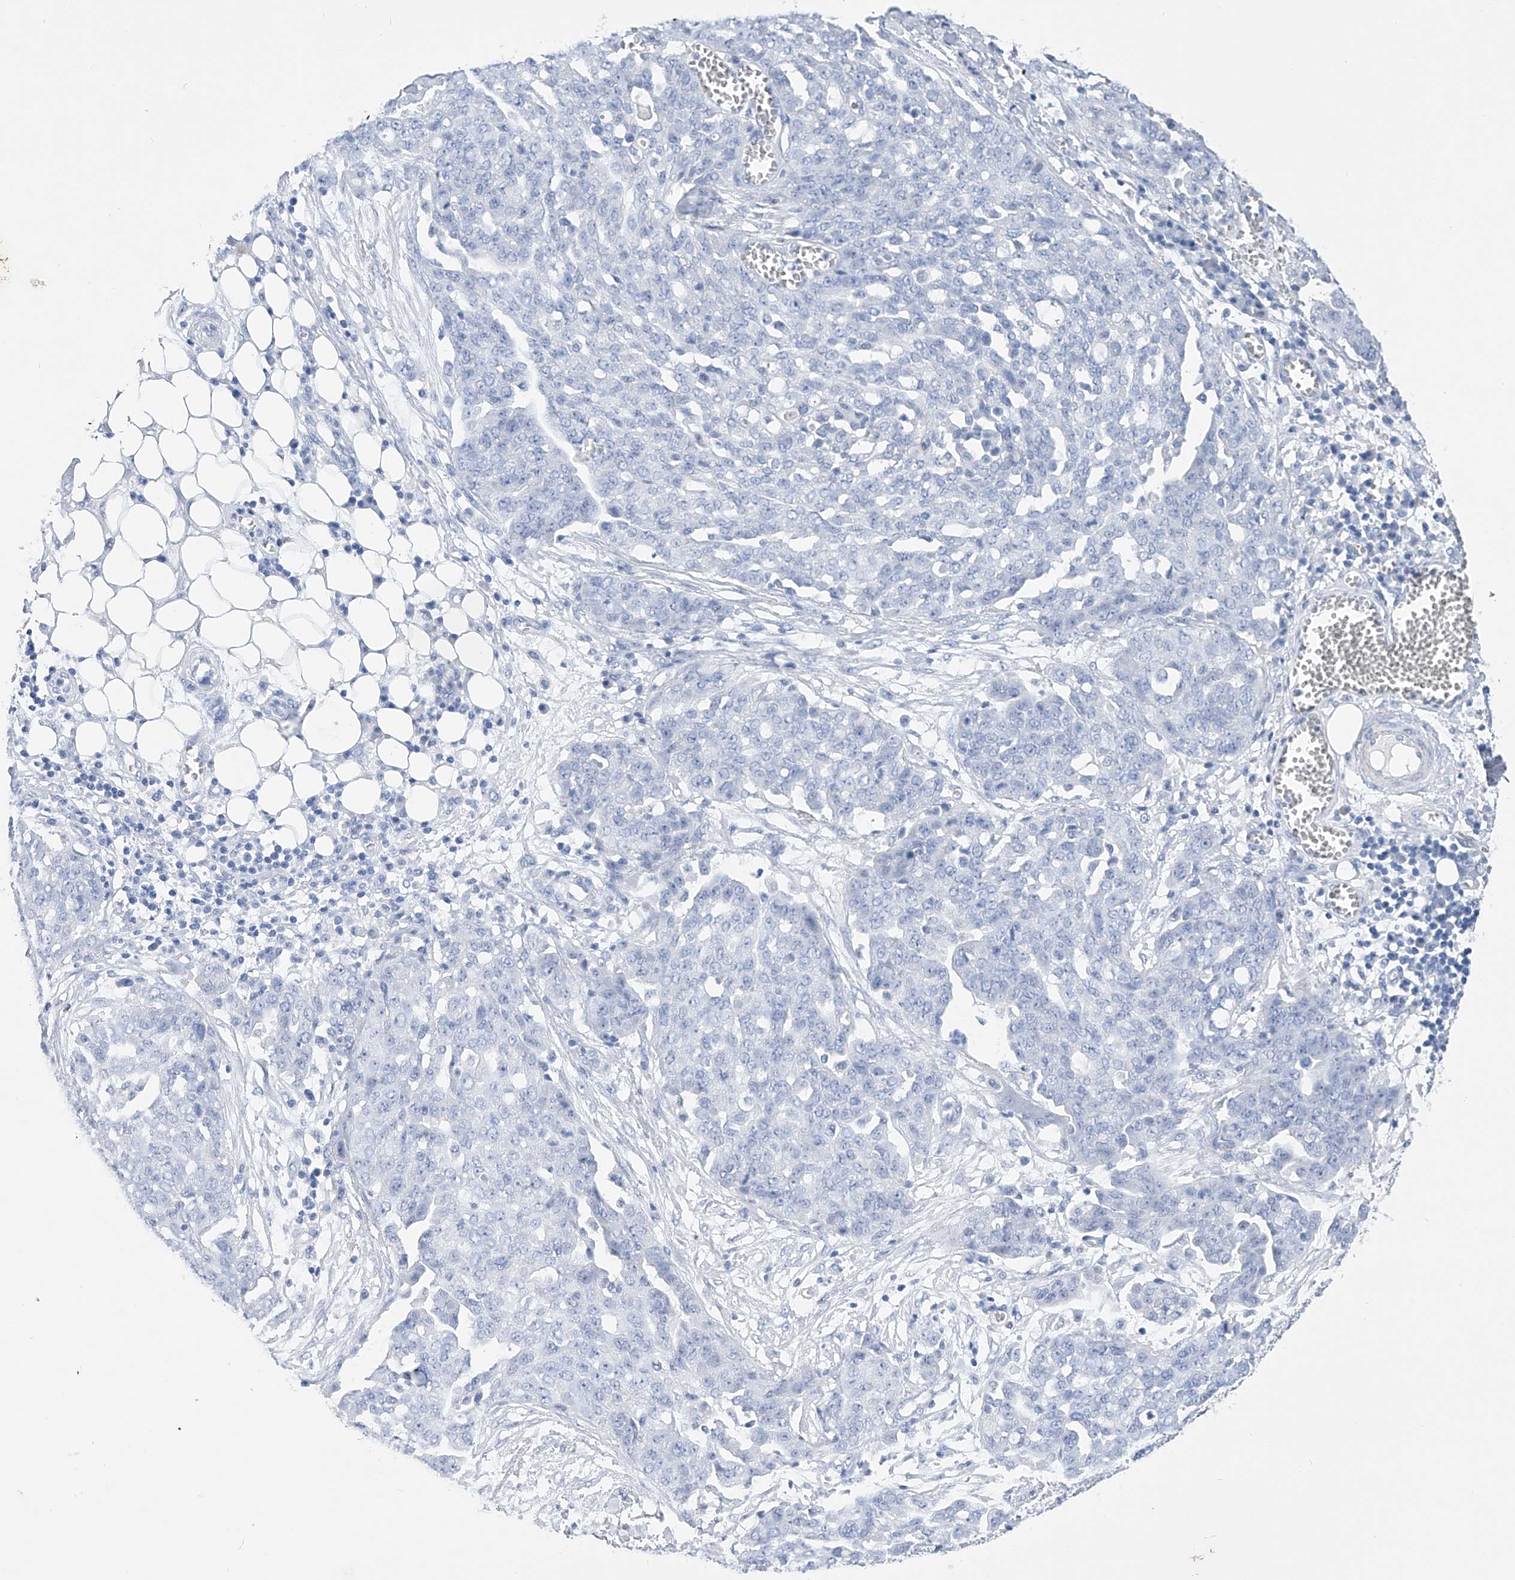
{"staining": {"intensity": "negative", "quantity": "none", "location": "none"}, "tissue": "ovarian cancer", "cell_type": "Tumor cells", "image_type": "cancer", "snomed": [{"axis": "morphology", "description": "Cystadenocarcinoma, serous, NOS"}, {"axis": "topography", "description": "Soft tissue"}, {"axis": "topography", "description": "Ovary"}], "caption": "An image of human serous cystadenocarcinoma (ovarian) is negative for staining in tumor cells.", "gene": "ADRA1A", "patient": {"sex": "female", "age": 57}}